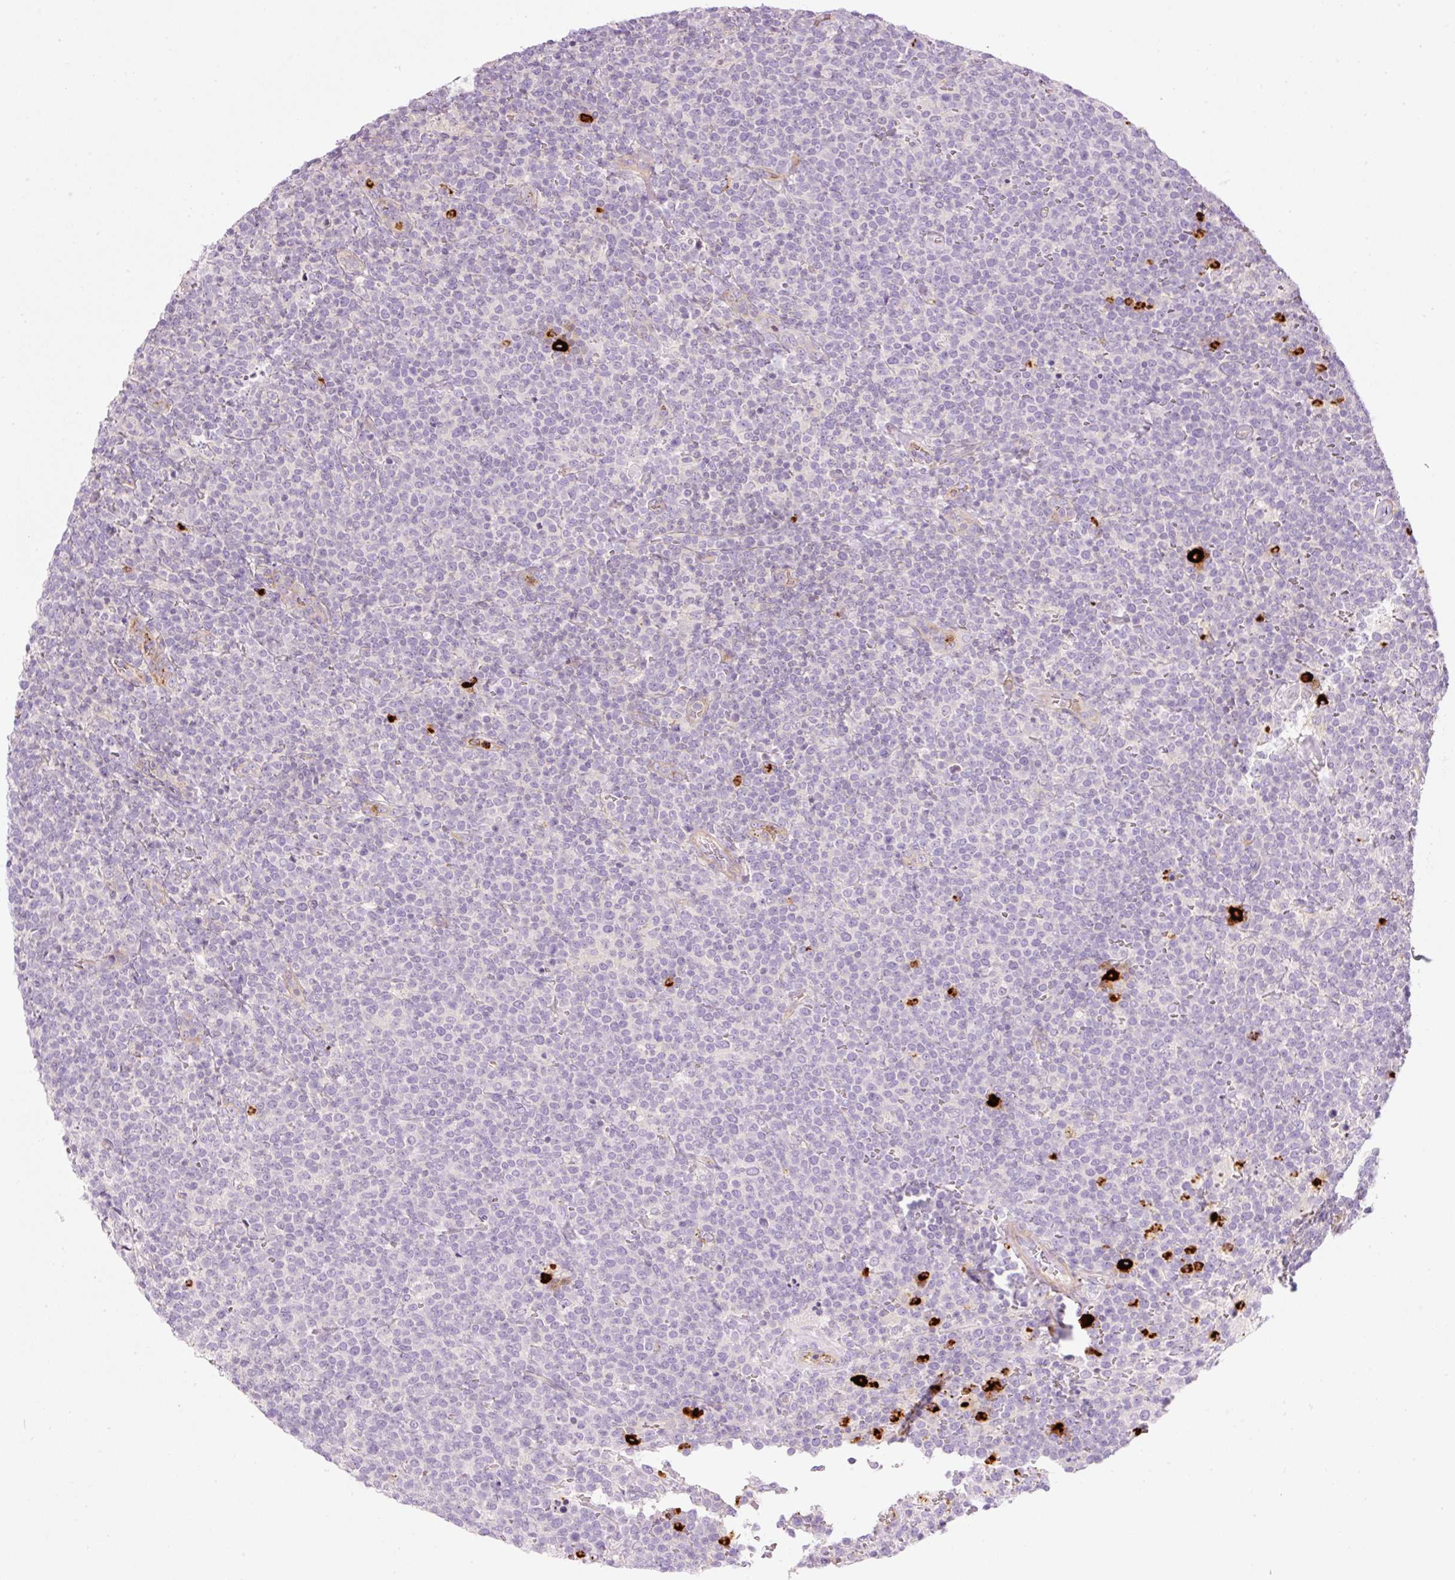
{"staining": {"intensity": "negative", "quantity": "none", "location": "none"}, "tissue": "lymphoma", "cell_type": "Tumor cells", "image_type": "cancer", "snomed": [{"axis": "morphology", "description": "Malignant lymphoma, non-Hodgkin's type, High grade"}, {"axis": "topography", "description": "Lymph node"}], "caption": "Immunohistochemical staining of human lymphoma displays no significant expression in tumor cells. The staining was performed using DAB to visualize the protein expression in brown, while the nuclei were stained in blue with hematoxylin (Magnification: 20x).", "gene": "MAP3K3", "patient": {"sex": "male", "age": 61}}